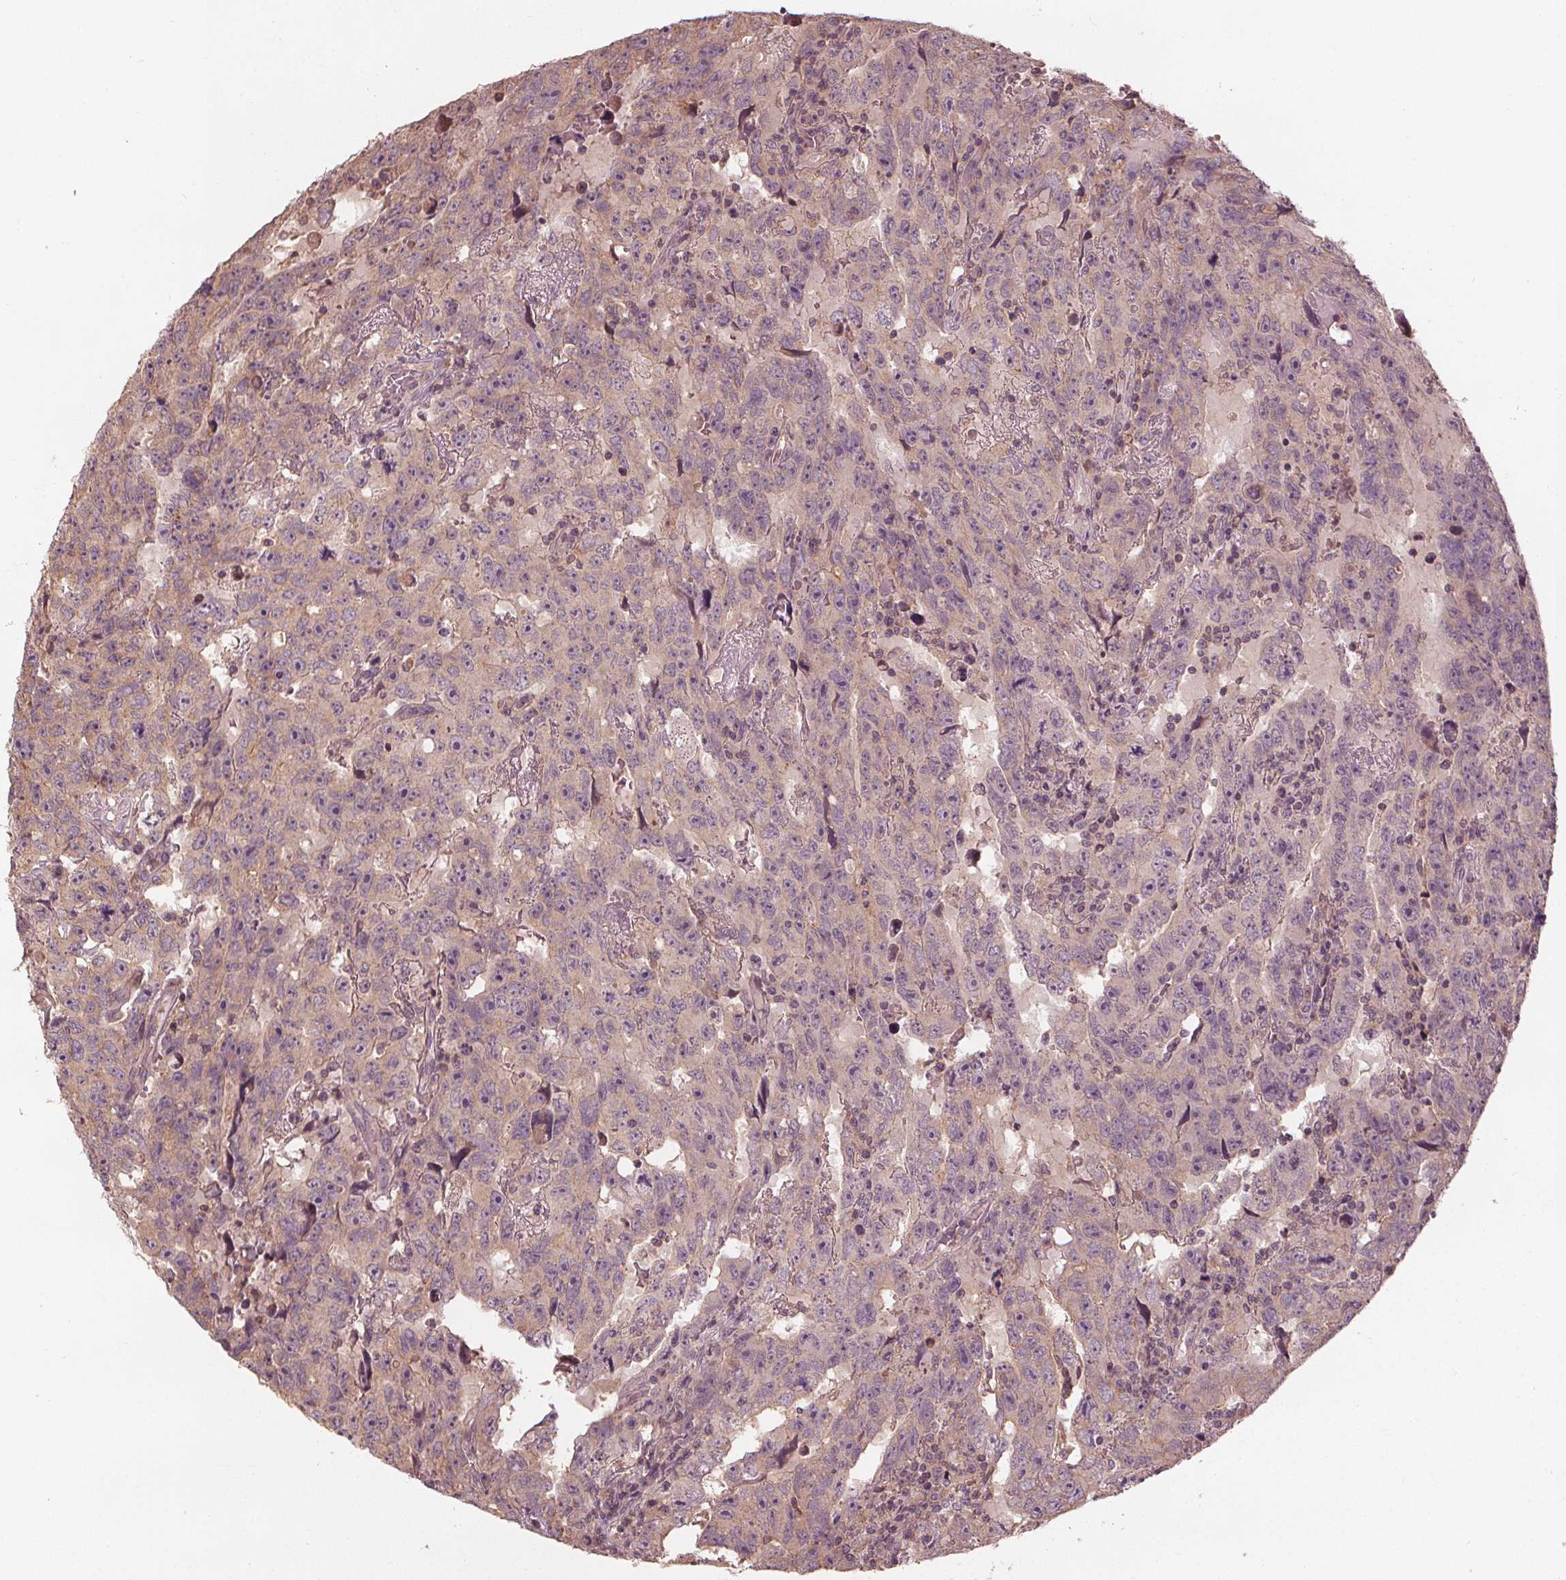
{"staining": {"intensity": "negative", "quantity": "none", "location": "none"}, "tissue": "testis cancer", "cell_type": "Tumor cells", "image_type": "cancer", "snomed": [{"axis": "morphology", "description": "Carcinoma, Embryonal, NOS"}, {"axis": "topography", "description": "Testis"}], "caption": "IHC image of neoplastic tissue: human testis cancer stained with DAB displays no significant protein staining in tumor cells. (Immunohistochemistry (ihc), brightfield microscopy, high magnification).", "gene": "GNB2", "patient": {"sex": "male", "age": 24}}